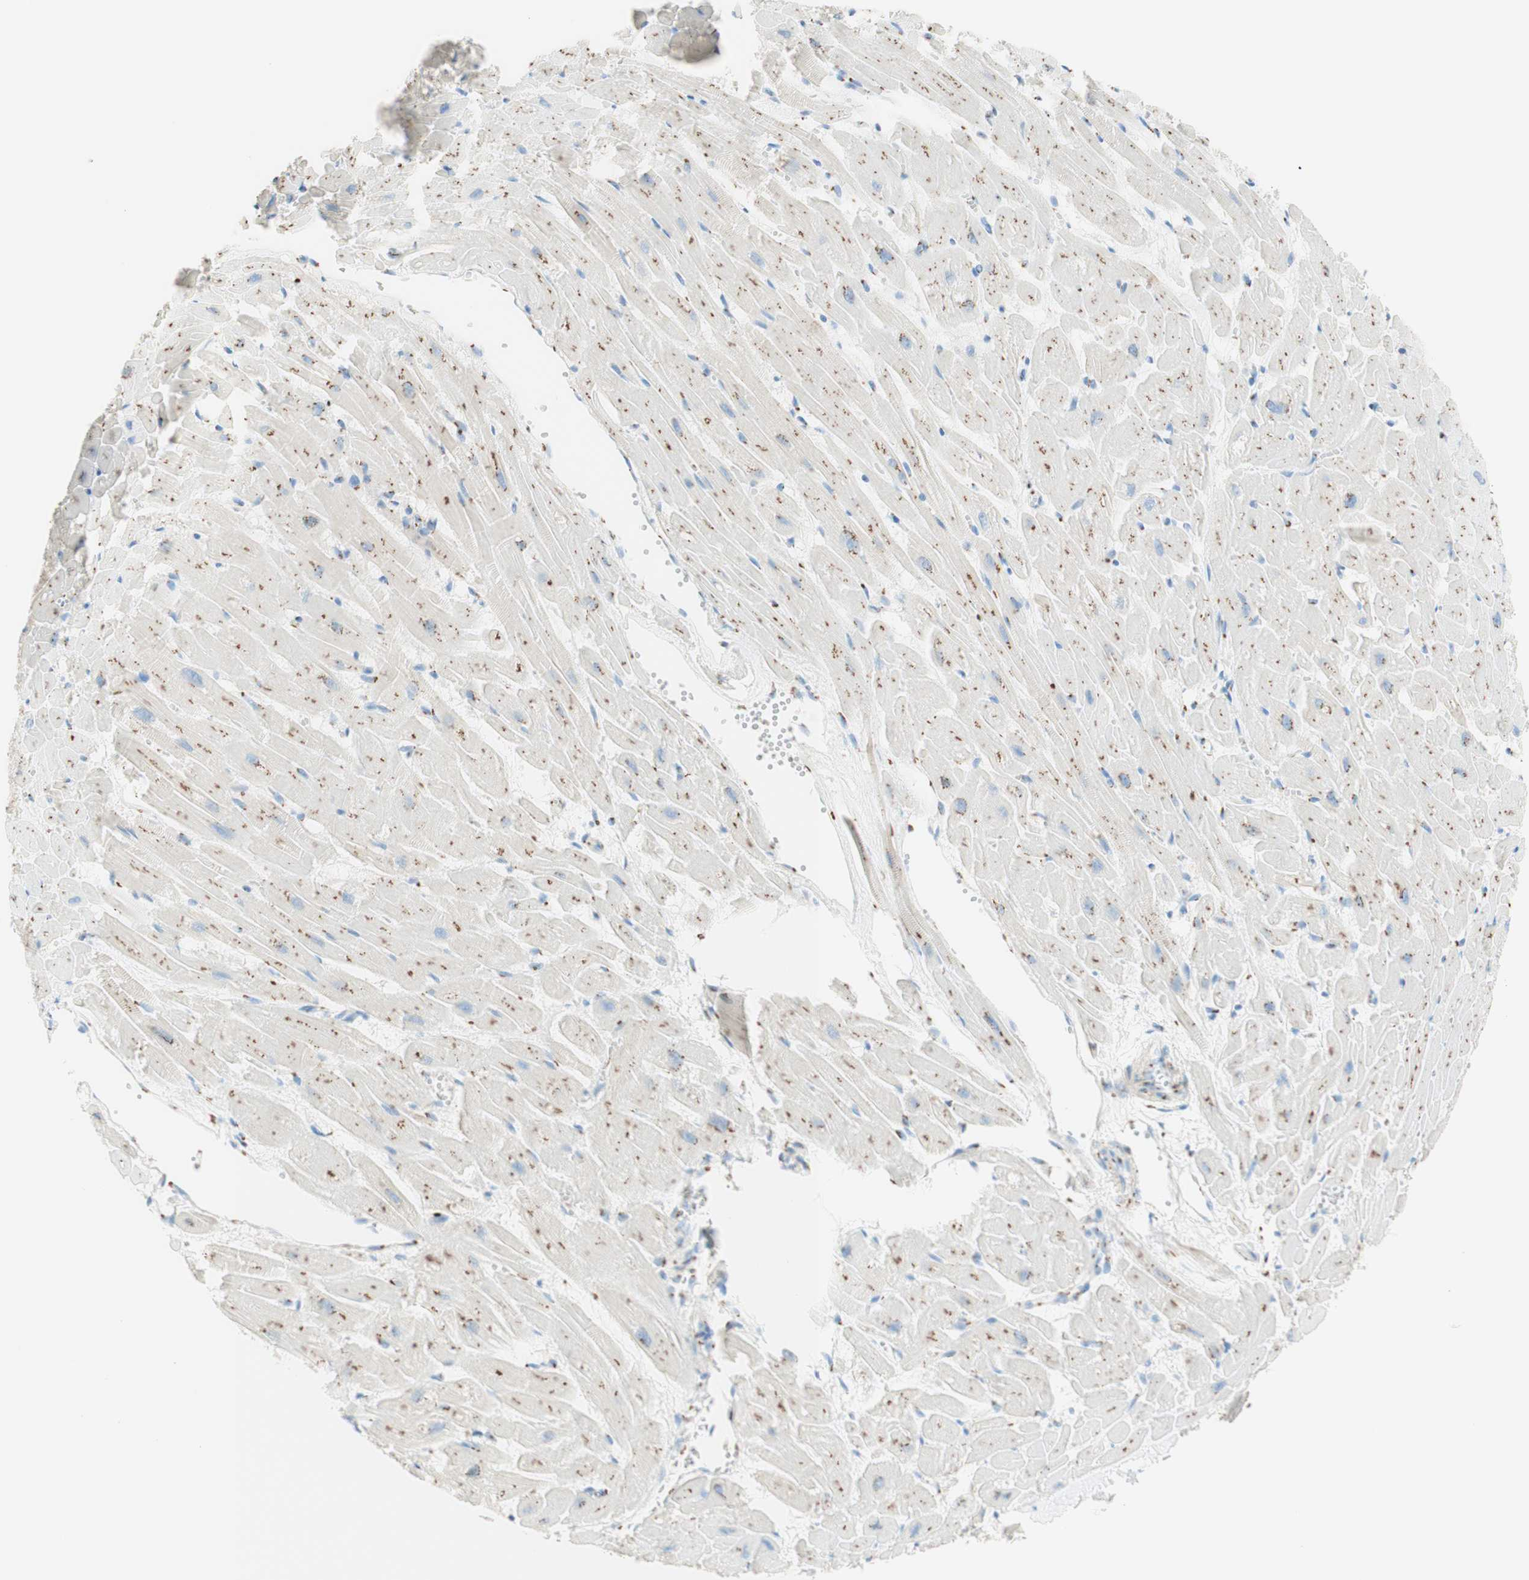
{"staining": {"intensity": "moderate", "quantity": "25%-75%", "location": "cytoplasmic/membranous"}, "tissue": "heart muscle", "cell_type": "Cardiomyocytes", "image_type": "normal", "snomed": [{"axis": "morphology", "description": "Normal tissue, NOS"}, {"axis": "topography", "description": "Heart"}], "caption": "Unremarkable heart muscle exhibits moderate cytoplasmic/membranous staining in about 25%-75% of cardiomyocytes, visualized by immunohistochemistry. The staining was performed using DAB to visualize the protein expression in brown, while the nuclei were stained in blue with hematoxylin (Magnification: 20x).", "gene": "GOLGB1", "patient": {"sex": "female", "age": 19}}